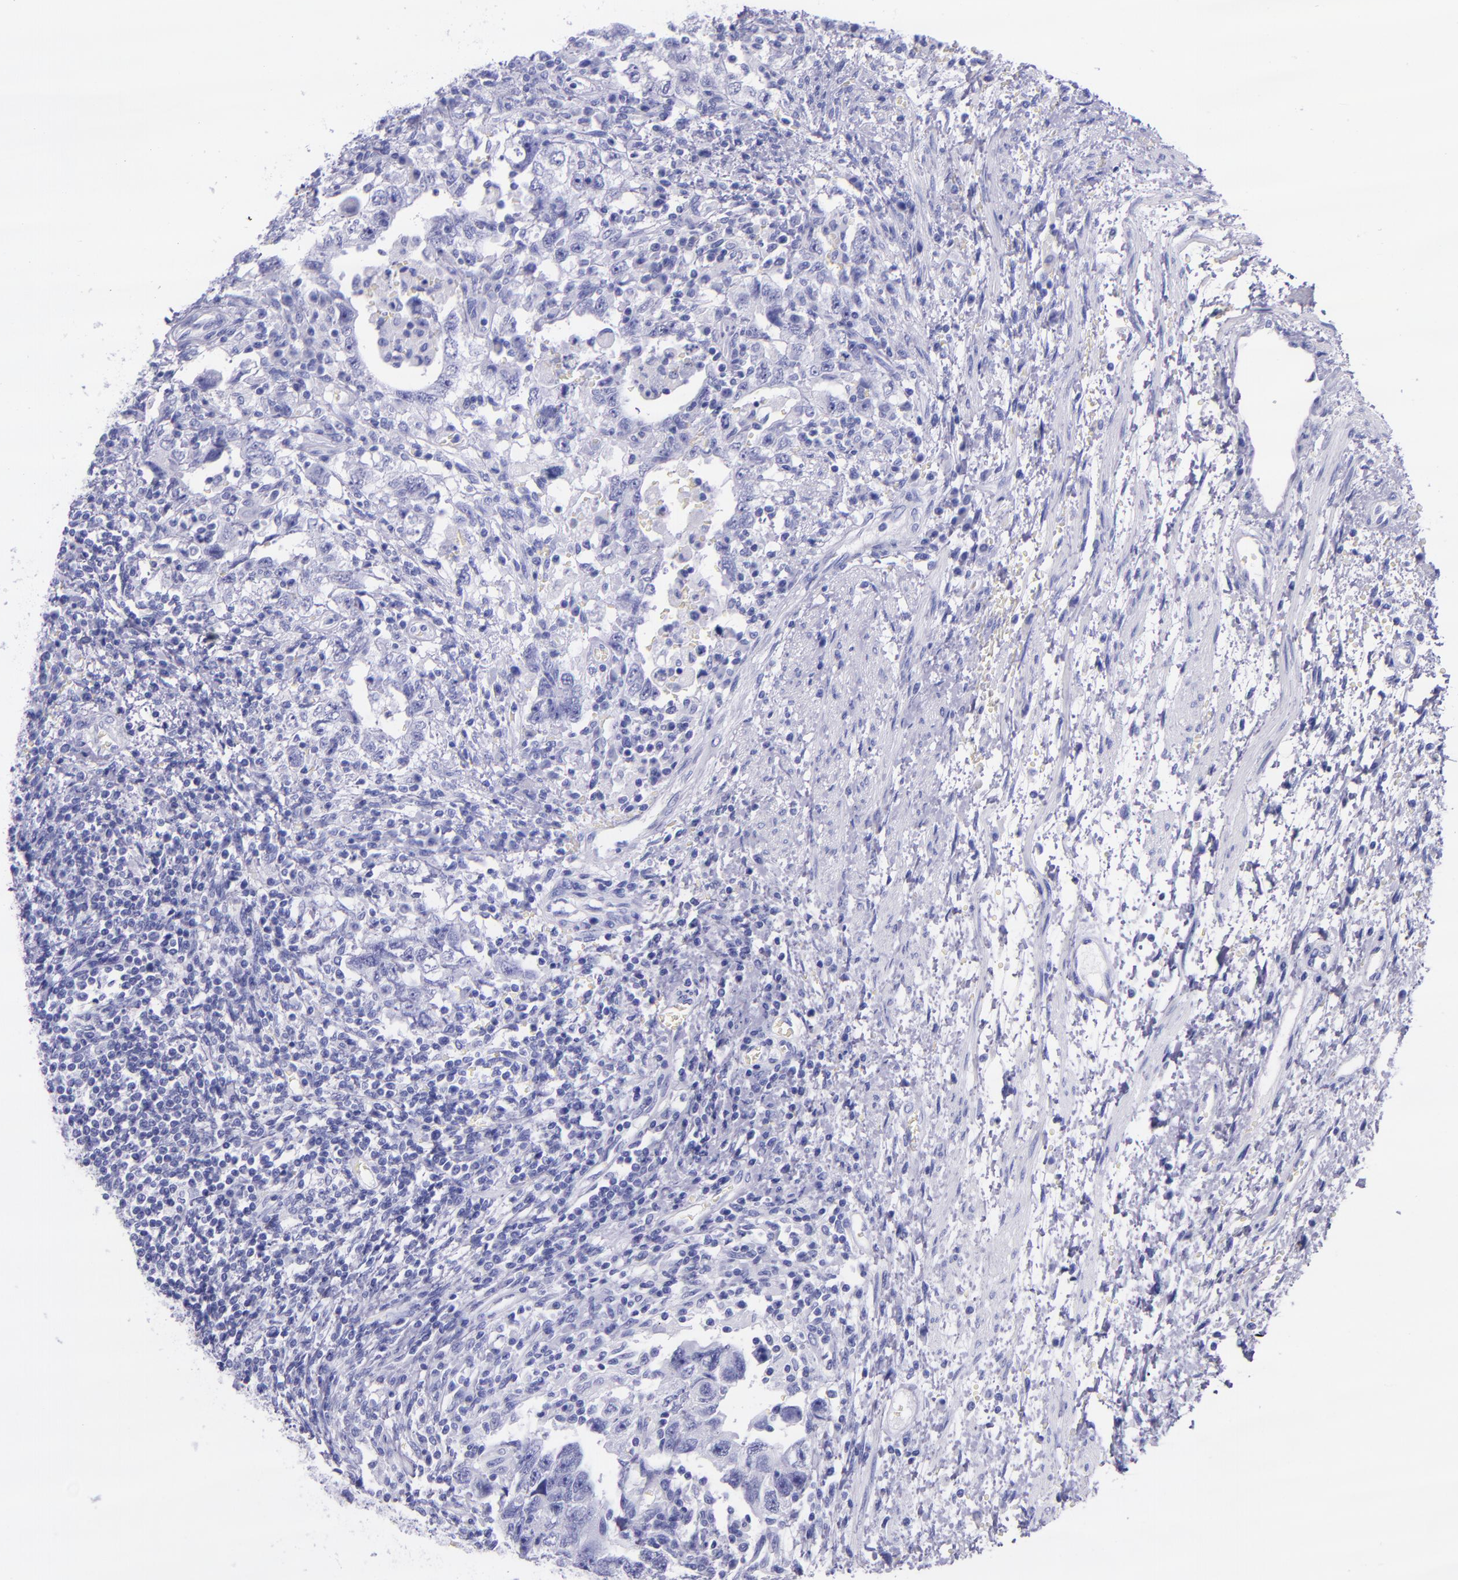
{"staining": {"intensity": "negative", "quantity": "none", "location": "none"}, "tissue": "testis cancer", "cell_type": "Tumor cells", "image_type": "cancer", "snomed": [{"axis": "morphology", "description": "Carcinoma, Embryonal, NOS"}, {"axis": "topography", "description": "Testis"}], "caption": "An immunohistochemistry image of testis cancer is shown. There is no staining in tumor cells of testis cancer. The staining is performed using DAB (3,3'-diaminobenzidine) brown chromogen with nuclei counter-stained in using hematoxylin.", "gene": "MBP", "patient": {"sex": "male", "age": 26}}